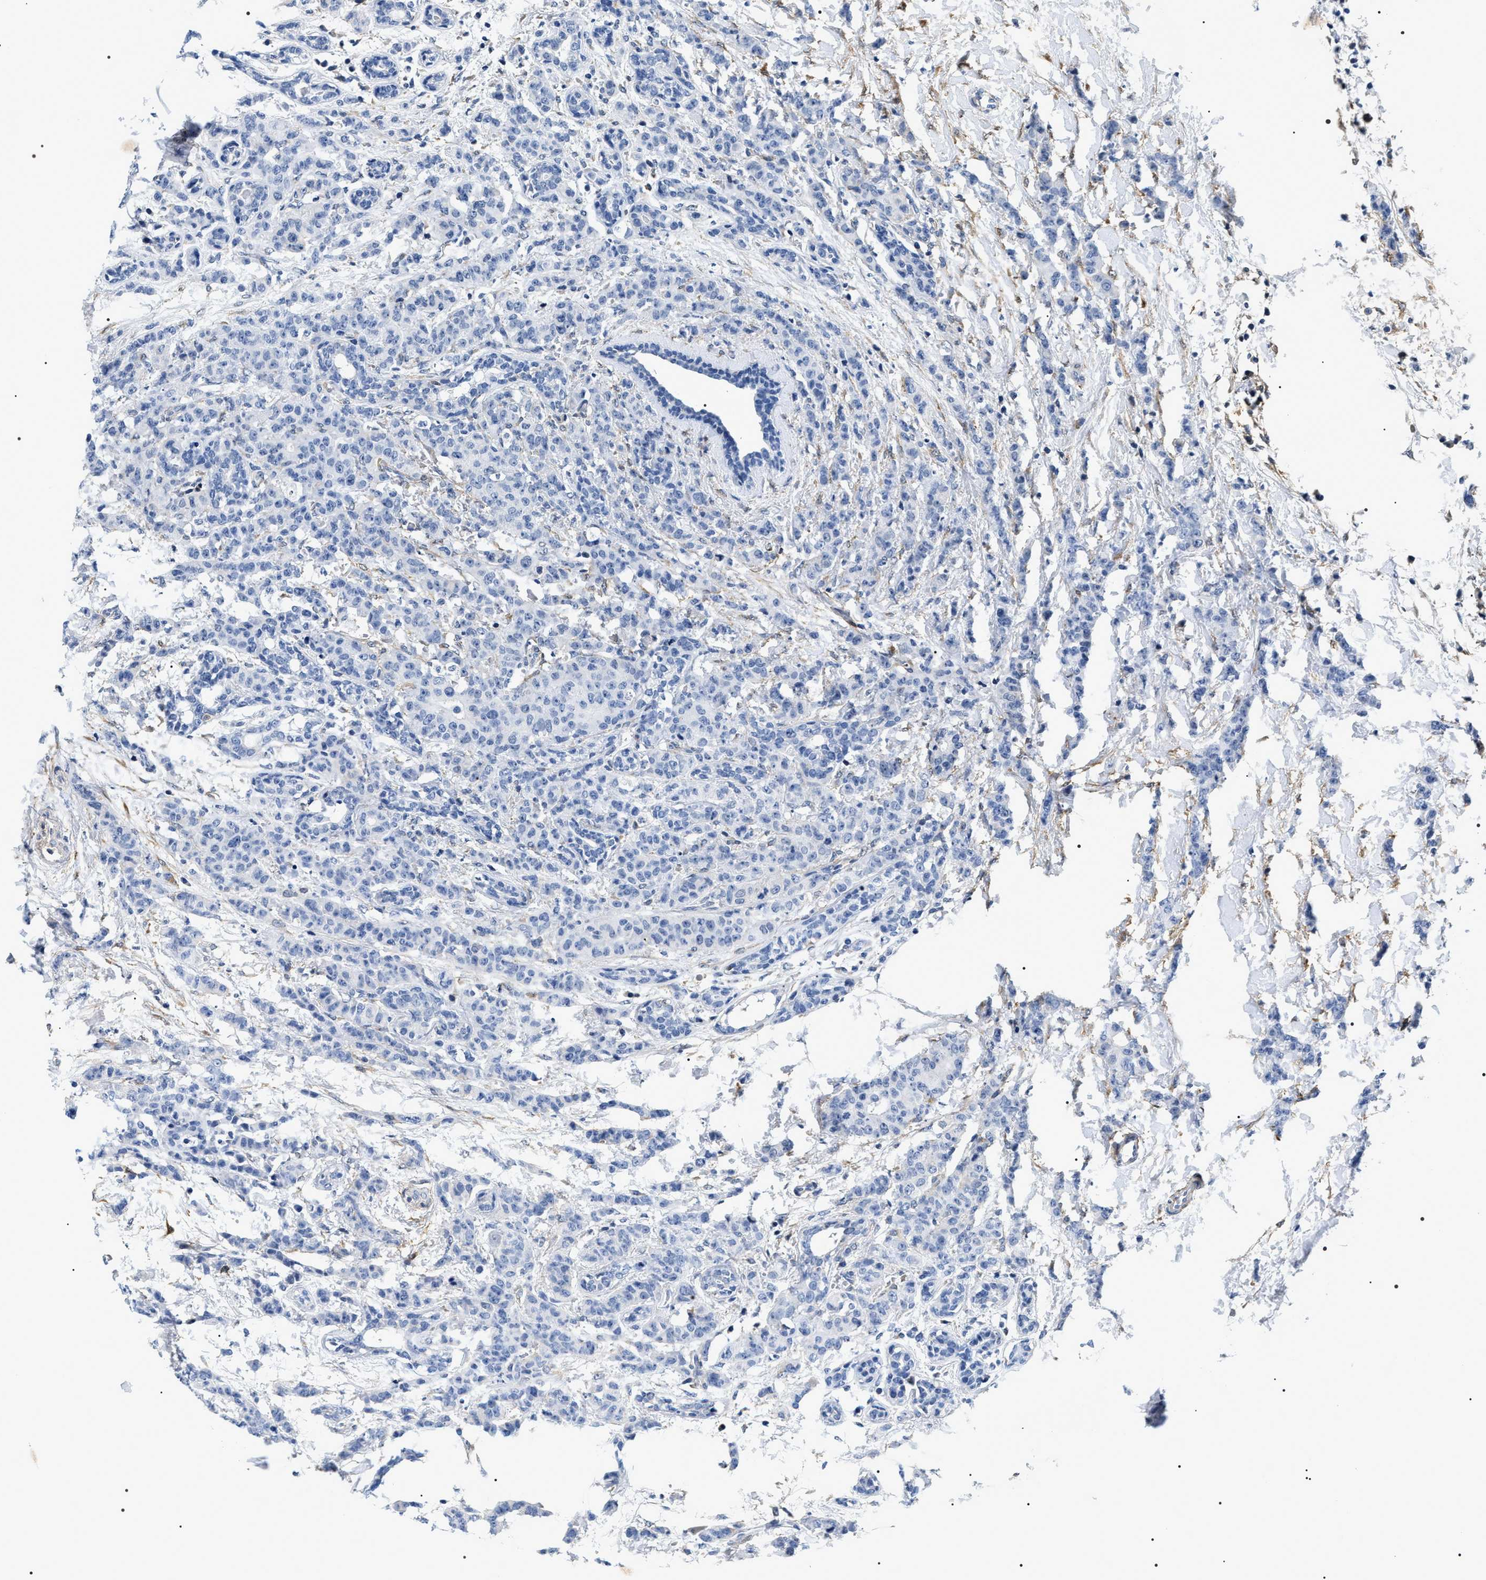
{"staining": {"intensity": "negative", "quantity": "none", "location": "none"}, "tissue": "breast cancer", "cell_type": "Tumor cells", "image_type": "cancer", "snomed": [{"axis": "morphology", "description": "Normal tissue, NOS"}, {"axis": "morphology", "description": "Duct carcinoma"}, {"axis": "topography", "description": "Breast"}], "caption": "Breast invasive ductal carcinoma stained for a protein using immunohistochemistry demonstrates no expression tumor cells.", "gene": "BAG2", "patient": {"sex": "female", "age": 40}}